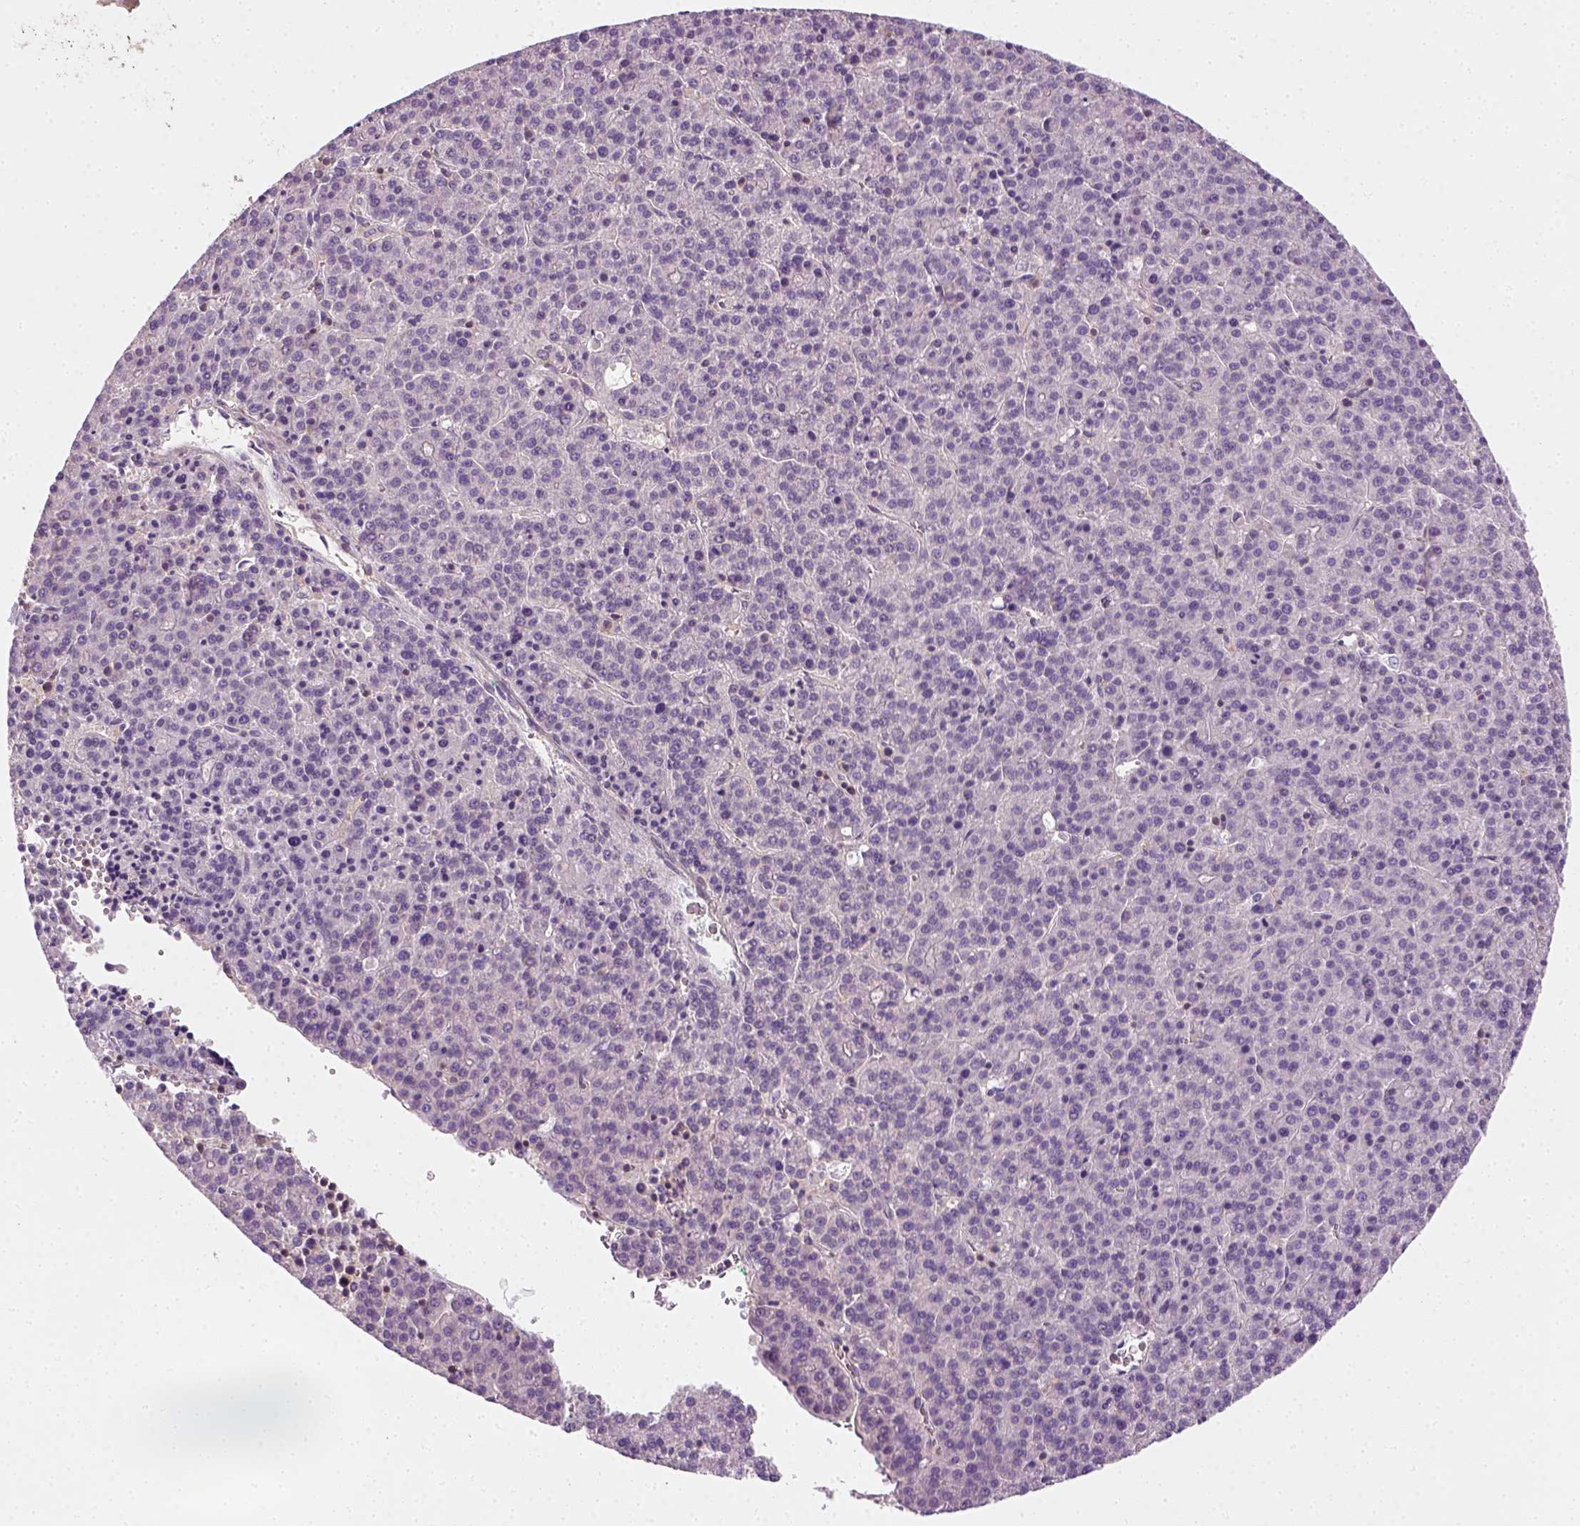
{"staining": {"intensity": "negative", "quantity": "none", "location": "none"}, "tissue": "liver cancer", "cell_type": "Tumor cells", "image_type": "cancer", "snomed": [{"axis": "morphology", "description": "Carcinoma, Hepatocellular, NOS"}, {"axis": "topography", "description": "Liver"}], "caption": "The image demonstrates no significant staining in tumor cells of liver cancer.", "gene": "EPHB1", "patient": {"sex": "female", "age": 58}}